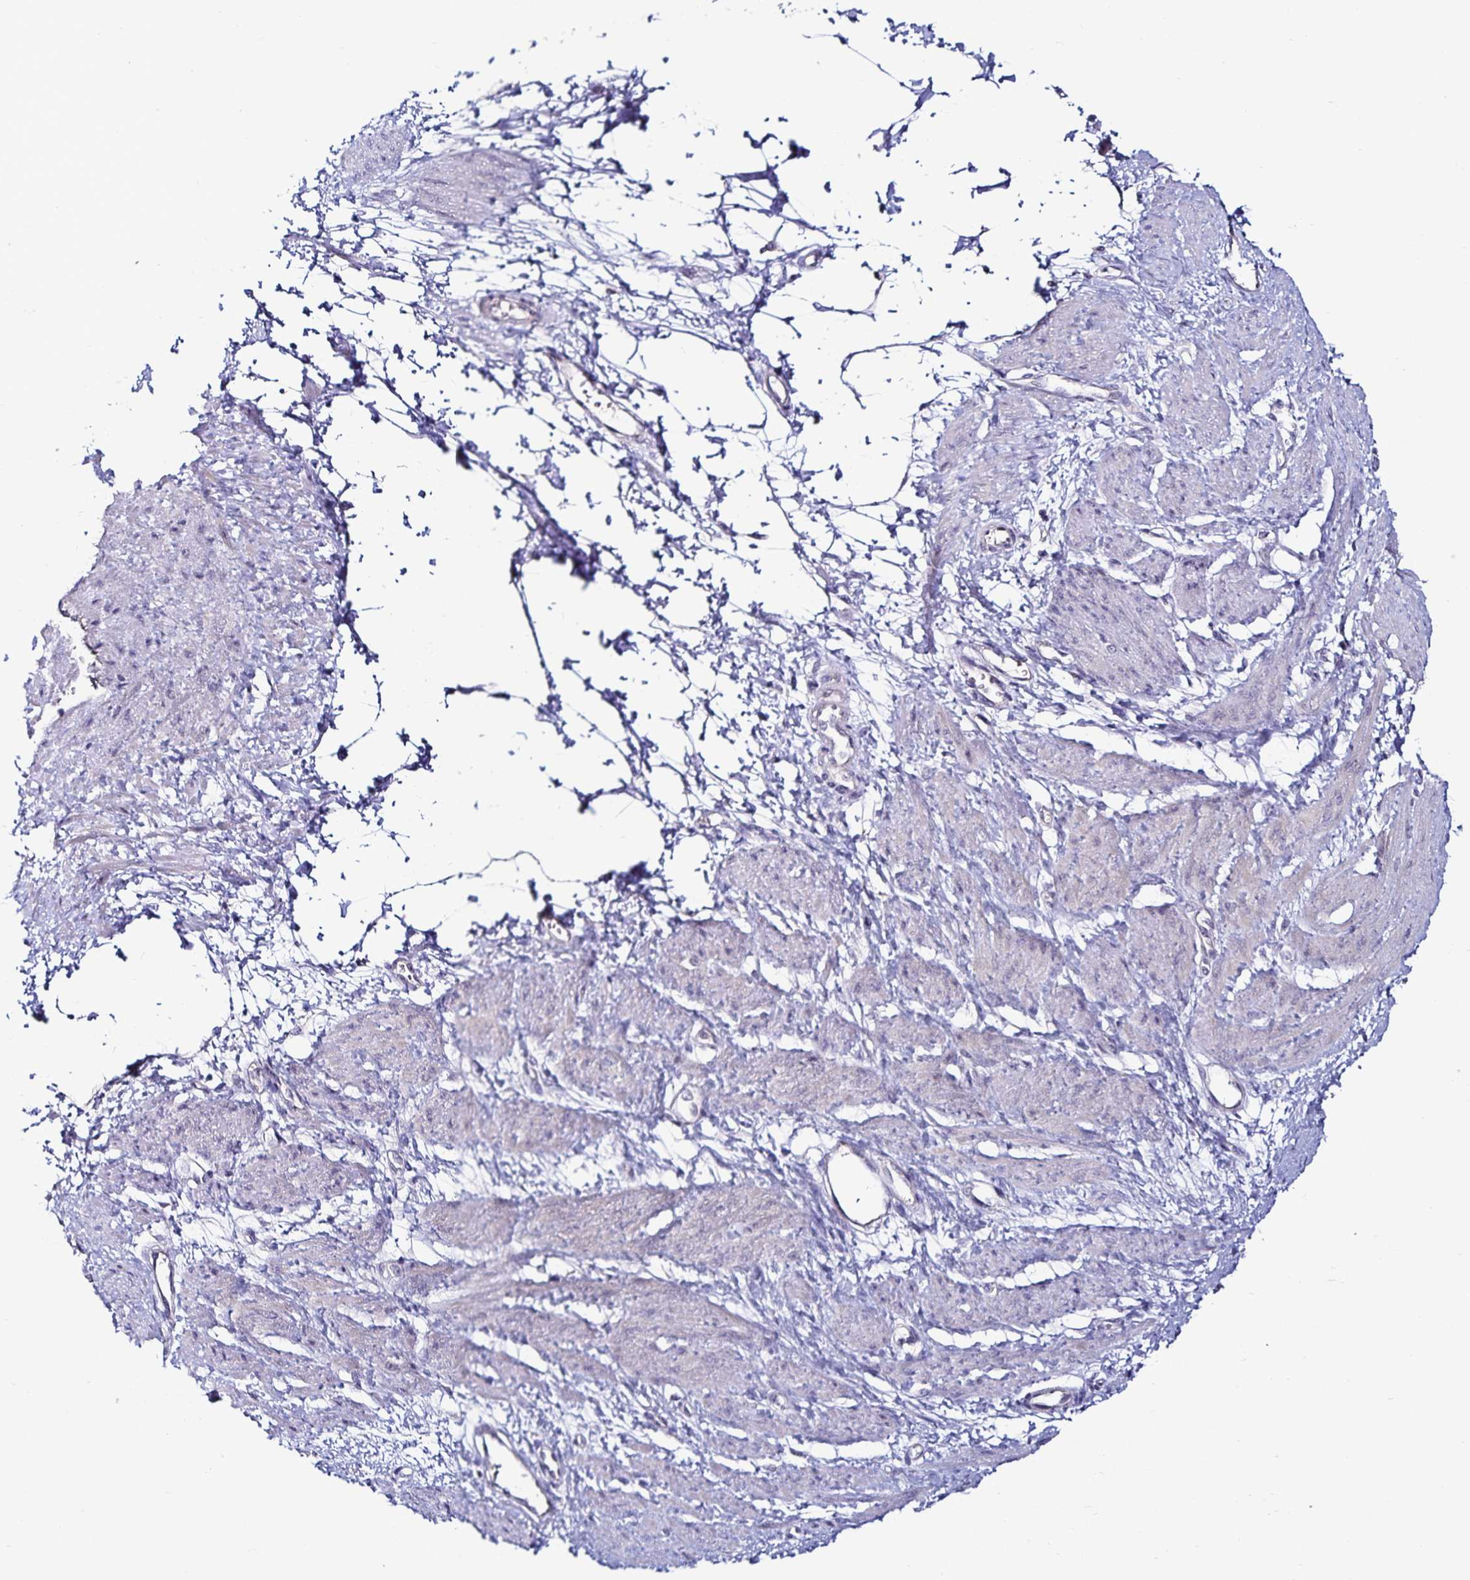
{"staining": {"intensity": "negative", "quantity": "none", "location": "none"}, "tissue": "smooth muscle", "cell_type": "Smooth muscle cells", "image_type": "normal", "snomed": [{"axis": "morphology", "description": "Normal tissue, NOS"}, {"axis": "topography", "description": "Smooth muscle"}, {"axis": "topography", "description": "Uterus"}], "caption": "DAB immunohistochemical staining of unremarkable smooth muscle demonstrates no significant staining in smooth muscle cells. The staining was performed using DAB to visualize the protein expression in brown, while the nuclei were stained in blue with hematoxylin (Magnification: 20x).", "gene": "ACSL5", "patient": {"sex": "female", "age": 39}}